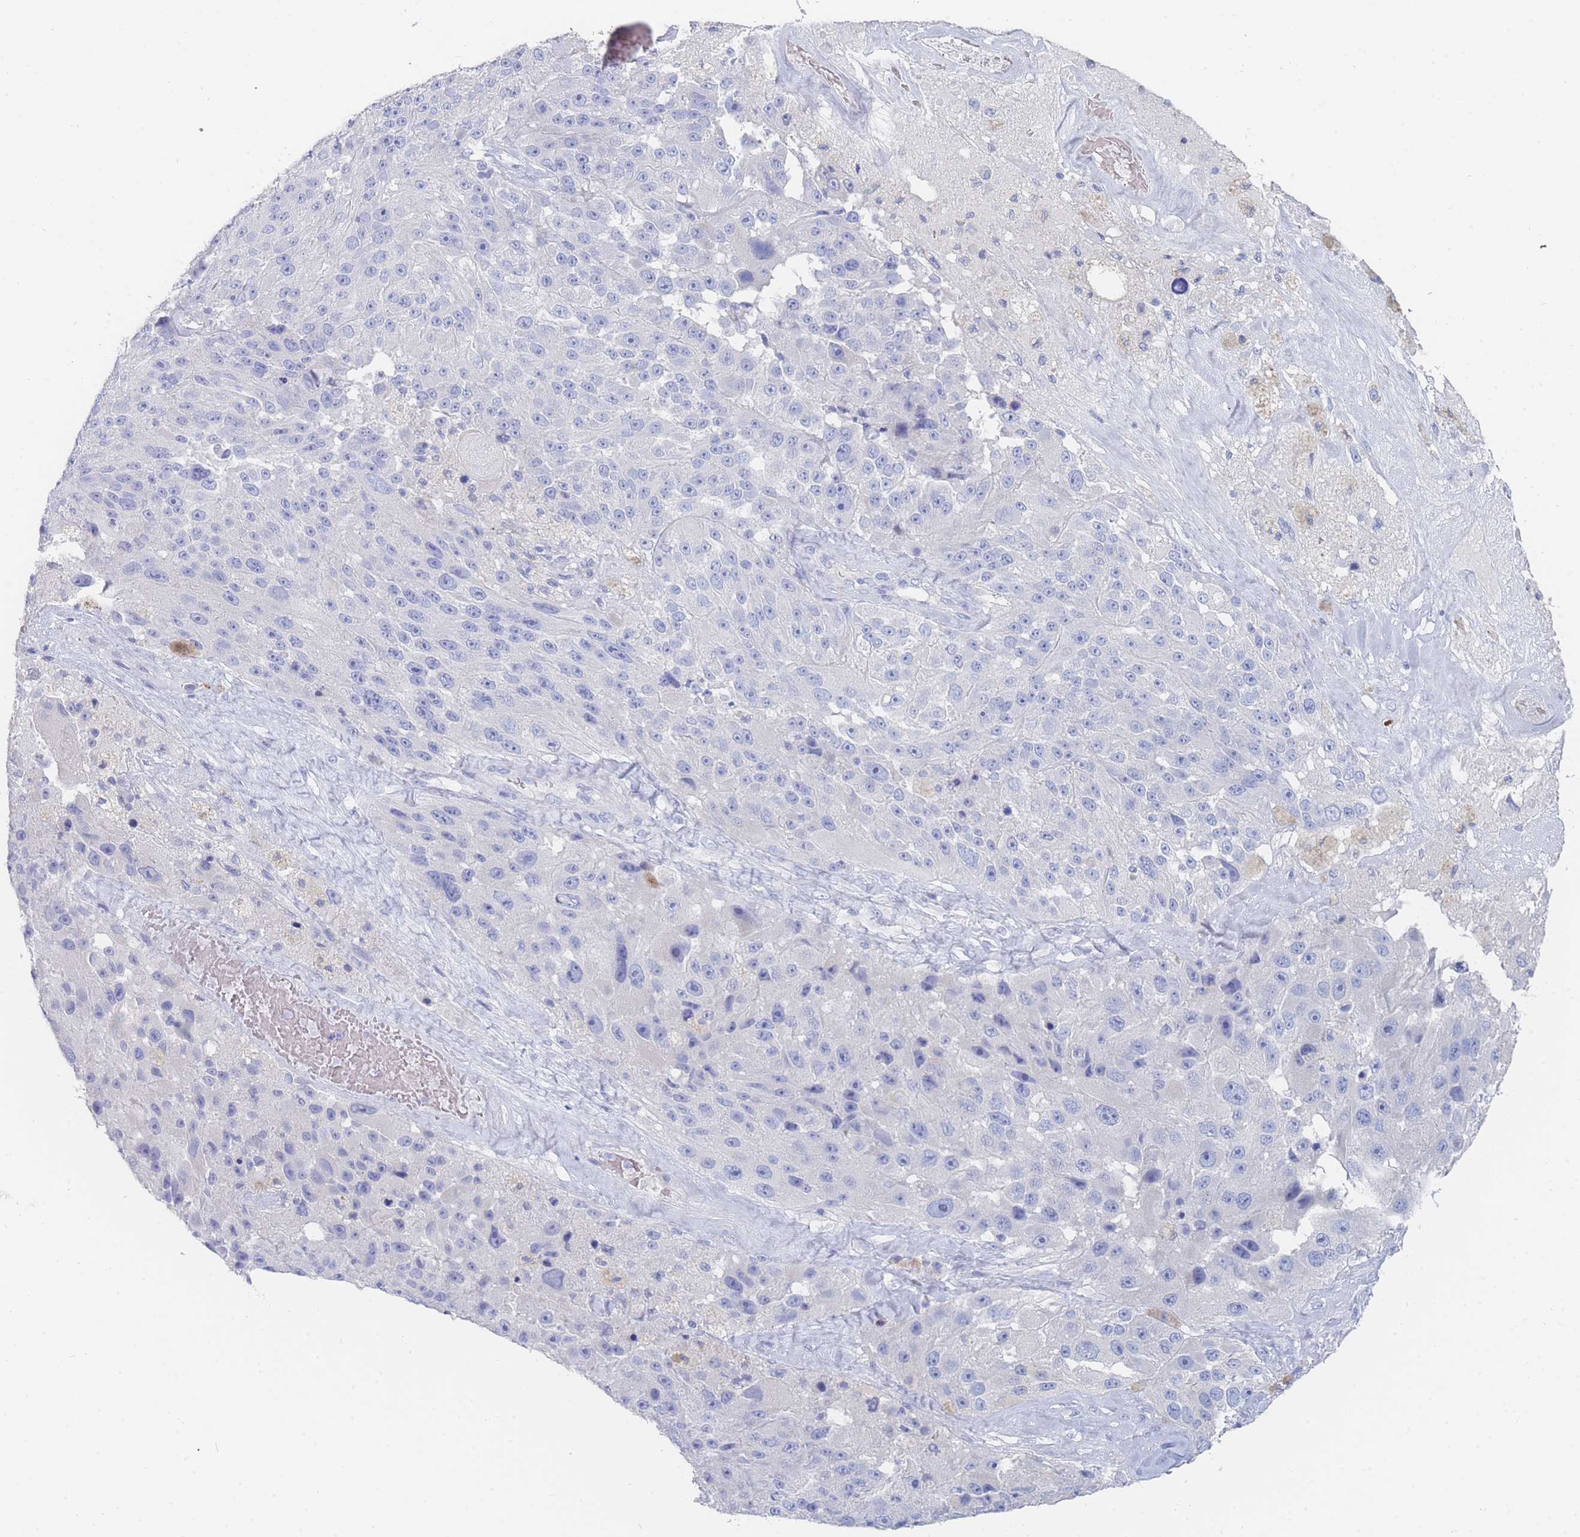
{"staining": {"intensity": "negative", "quantity": "none", "location": "none"}, "tissue": "melanoma", "cell_type": "Tumor cells", "image_type": "cancer", "snomed": [{"axis": "morphology", "description": "Malignant melanoma, Metastatic site"}, {"axis": "topography", "description": "Lymph node"}], "caption": "Melanoma was stained to show a protein in brown. There is no significant staining in tumor cells.", "gene": "SLC25A35", "patient": {"sex": "male", "age": 62}}